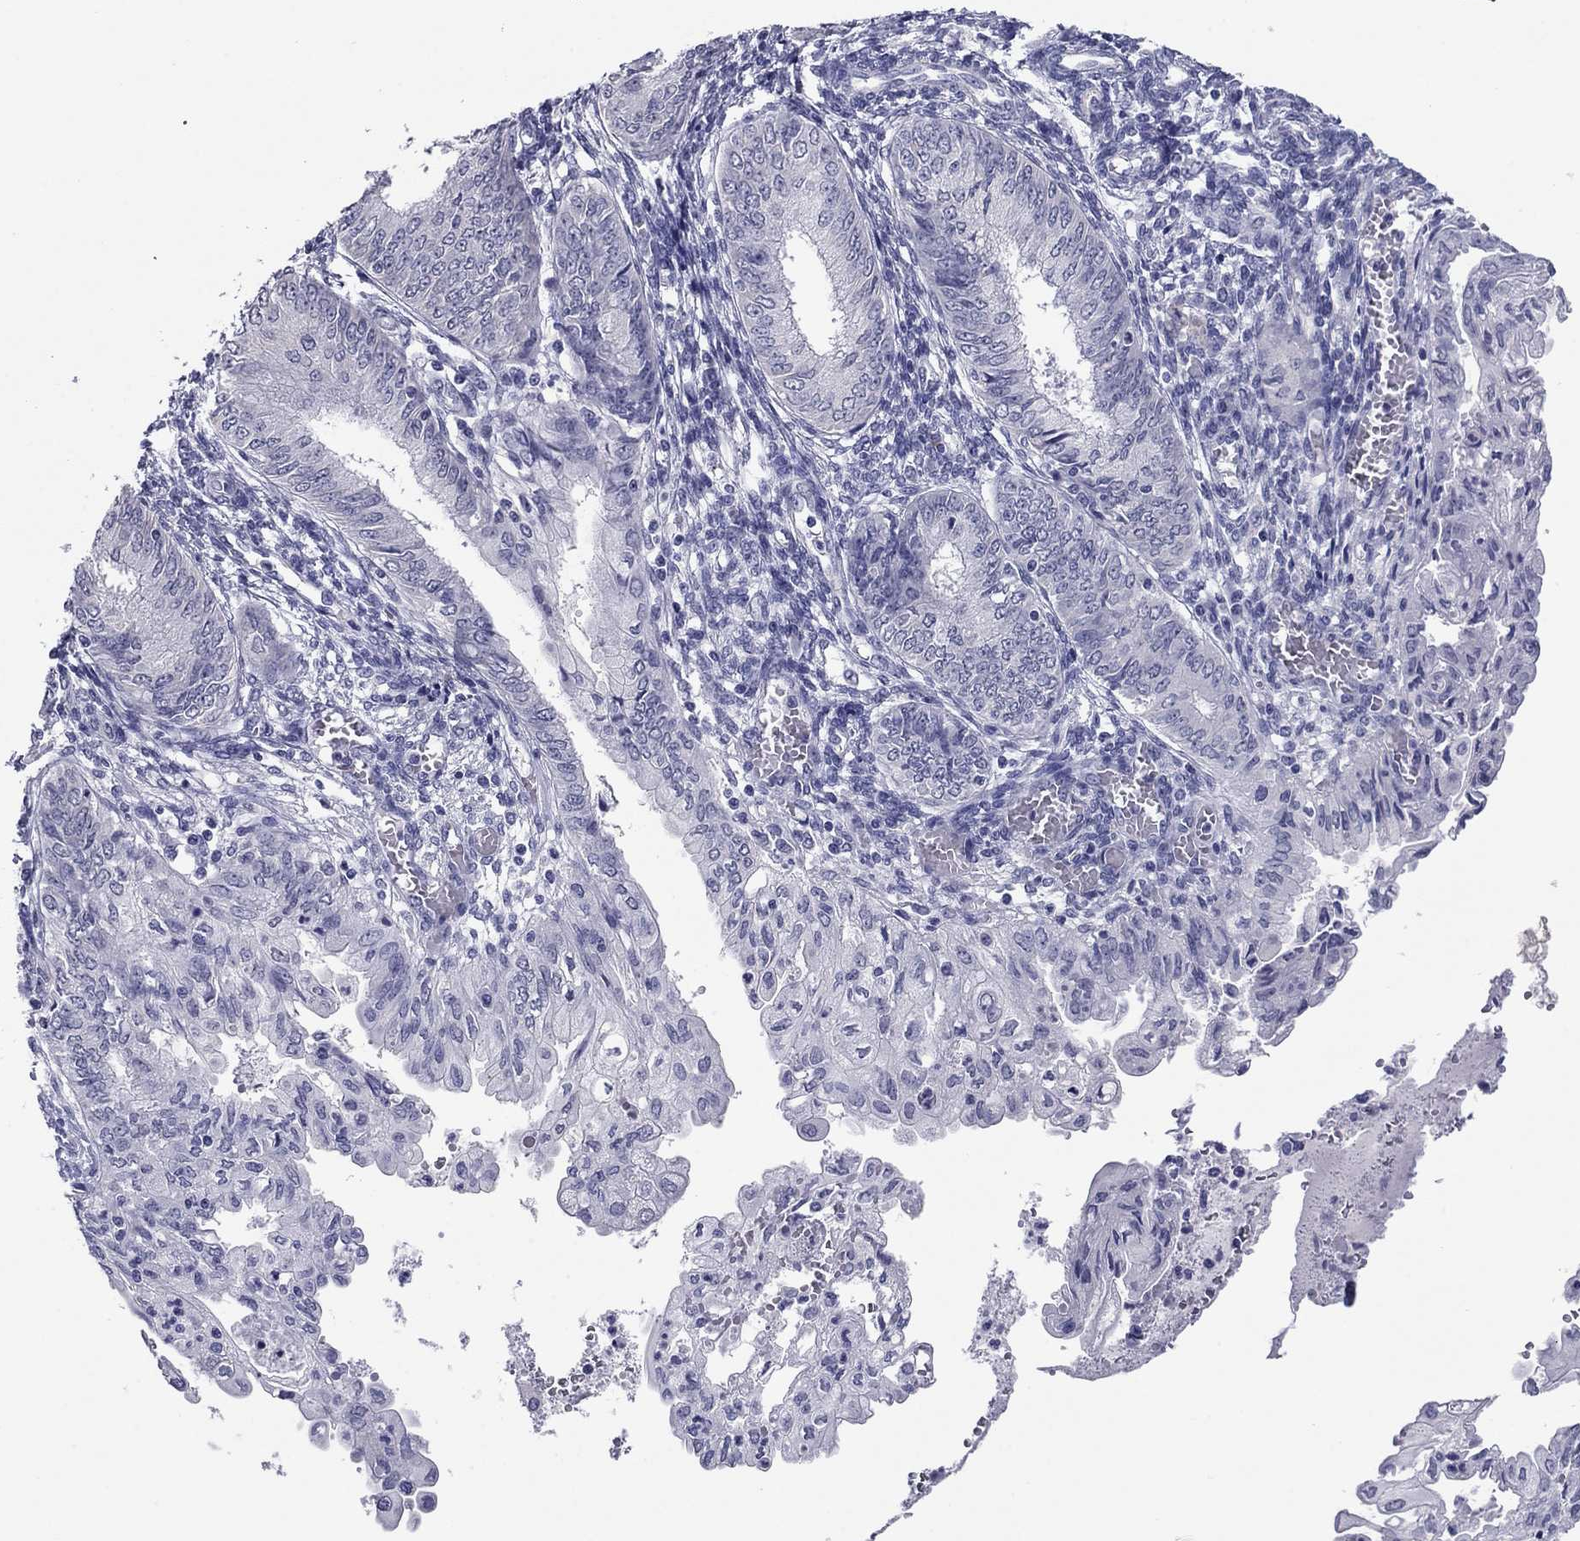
{"staining": {"intensity": "negative", "quantity": "none", "location": "none"}, "tissue": "endometrial cancer", "cell_type": "Tumor cells", "image_type": "cancer", "snomed": [{"axis": "morphology", "description": "Adenocarcinoma, NOS"}, {"axis": "topography", "description": "Endometrium"}], "caption": "High power microscopy micrograph of an immunohistochemistry (IHC) photomicrograph of endometrial cancer, revealing no significant expression in tumor cells. (DAB (3,3'-diaminobenzidine) IHC visualized using brightfield microscopy, high magnification).", "gene": "HAO1", "patient": {"sex": "female", "age": 68}}